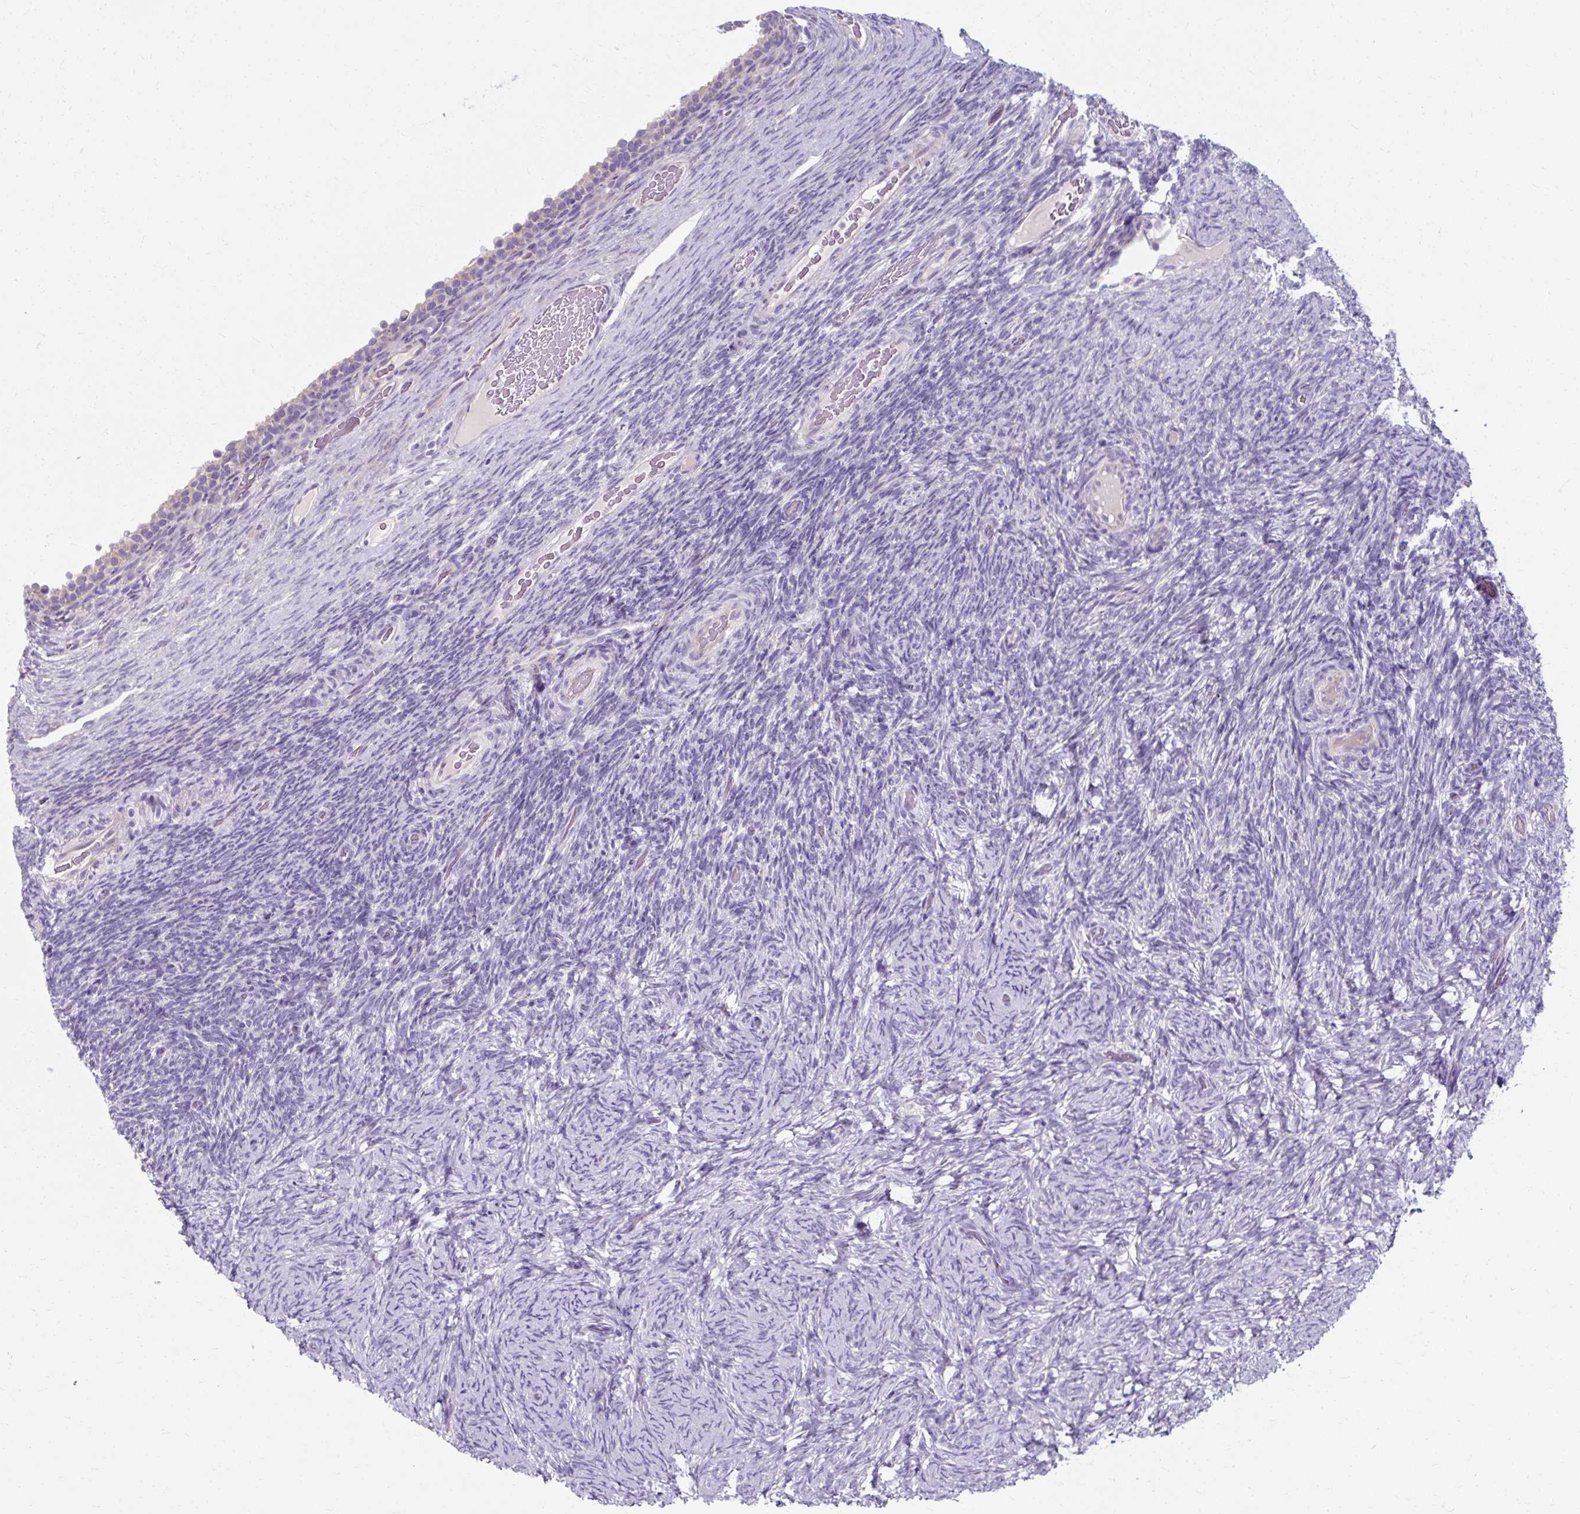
{"staining": {"intensity": "negative", "quantity": "none", "location": "none"}, "tissue": "ovary", "cell_type": "Ovarian stroma cells", "image_type": "normal", "snomed": [{"axis": "morphology", "description": "Normal tissue, NOS"}, {"axis": "topography", "description": "Ovary"}], "caption": "An immunohistochemistry (IHC) photomicrograph of benign ovary is shown. There is no staining in ovarian stroma cells of ovary. (Stains: DAB immunohistochemistry with hematoxylin counter stain, Microscopy: brightfield microscopy at high magnification).", "gene": "ZNF555", "patient": {"sex": "female", "age": 34}}